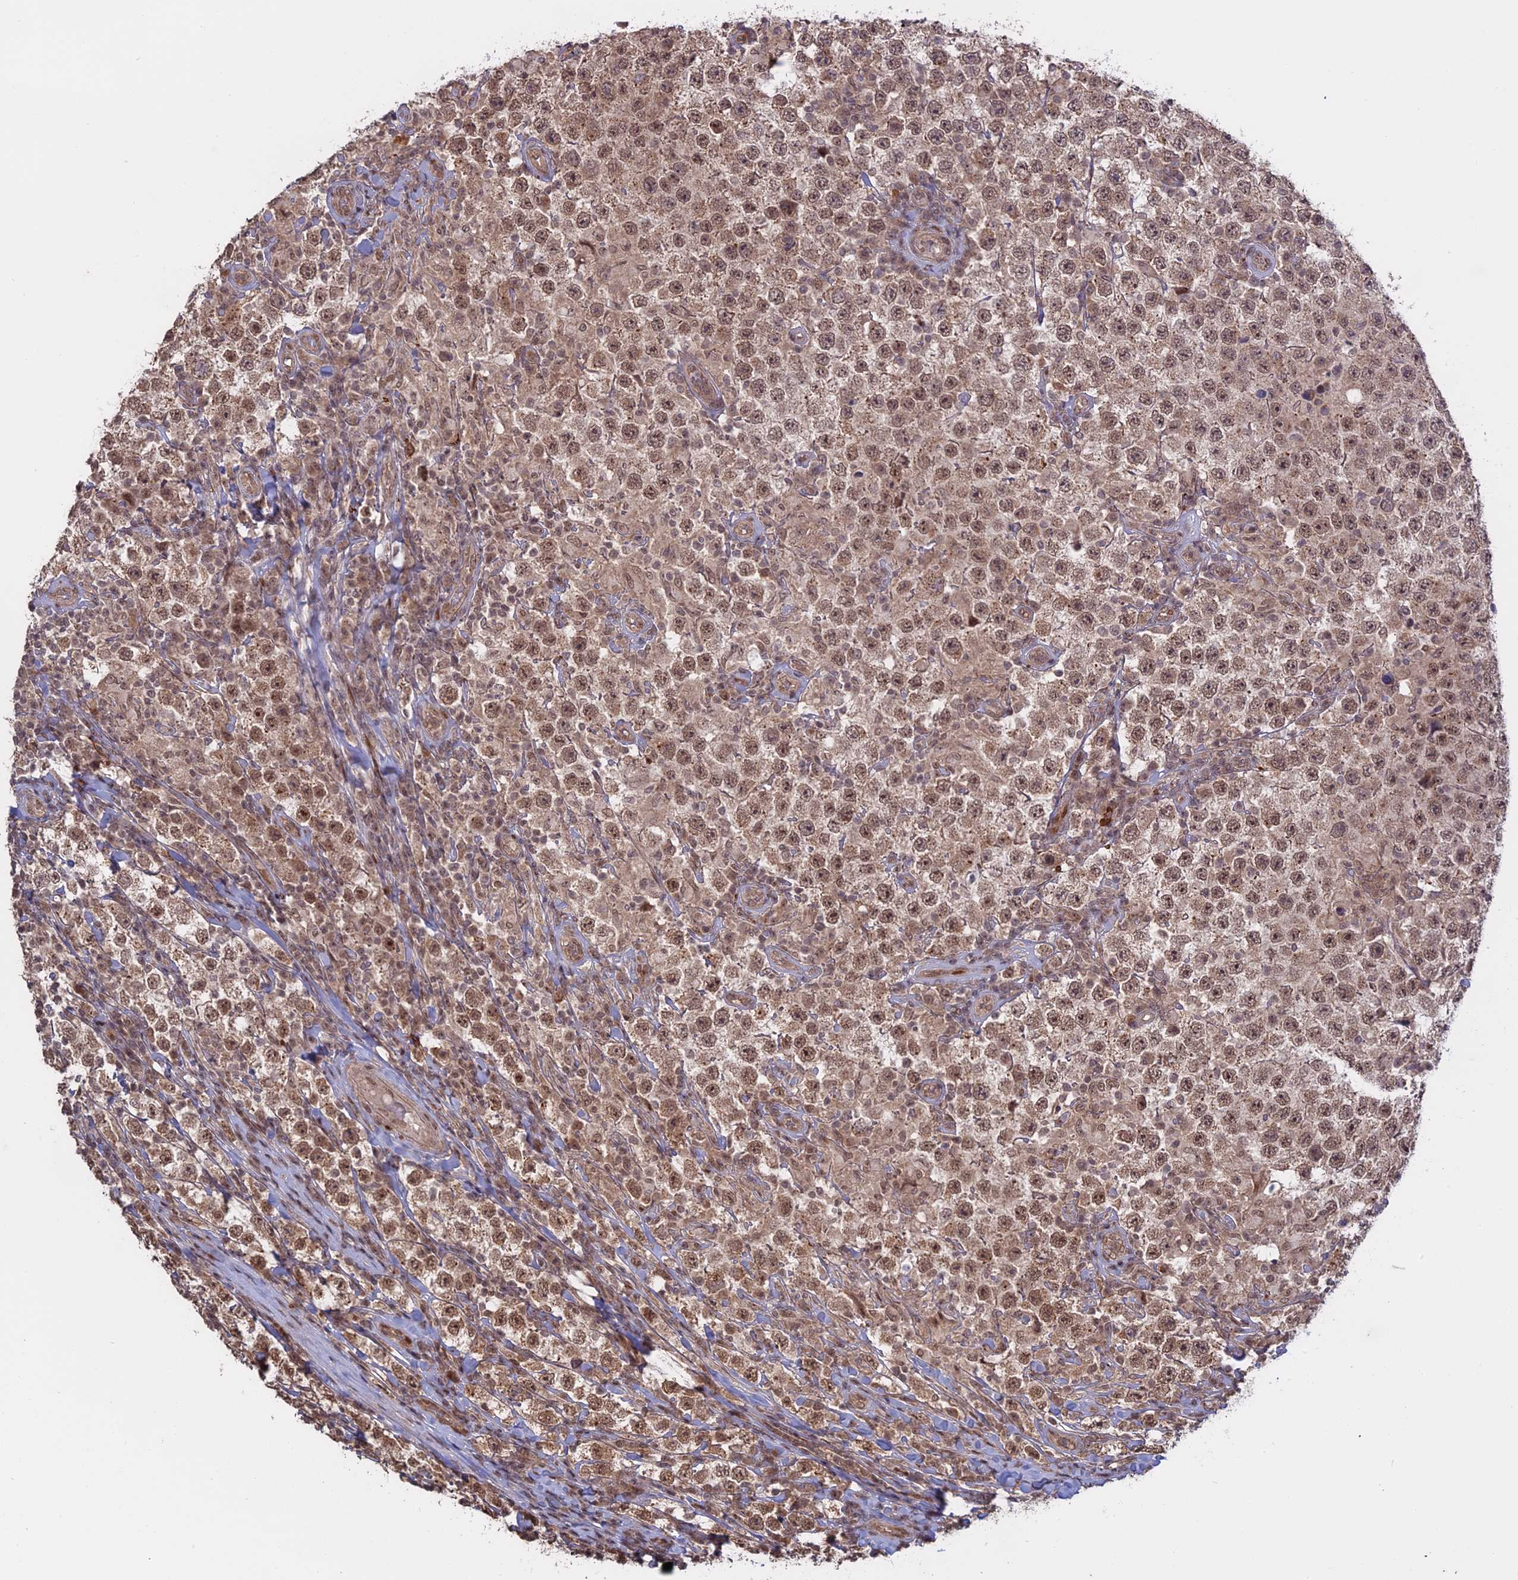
{"staining": {"intensity": "moderate", "quantity": ">75%", "location": "cytoplasmic/membranous,nuclear"}, "tissue": "testis cancer", "cell_type": "Tumor cells", "image_type": "cancer", "snomed": [{"axis": "morphology", "description": "Normal tissue, NOS"}, {"axis": "morphology", "description": "Urothelial carcinoma, High grade"}, {"axis": "morphology", "description": "Seminoma, NOS"}, {"axis": "morphology", "description": "Carcinoma, Embryonal, NOS"}, {"axis": "topography", "description": "Urinary bladder"}, {"axis": "topography", "description": "Testis"}], "caption": "Testis cancer stained for a protein (brown) exhibits moderate cytoplasmic/membranous and nuclear positive positivity in approximately >75% of tumor cells.", "gene": "PKIG", "patient": {"sex": "male", "age": 41}}